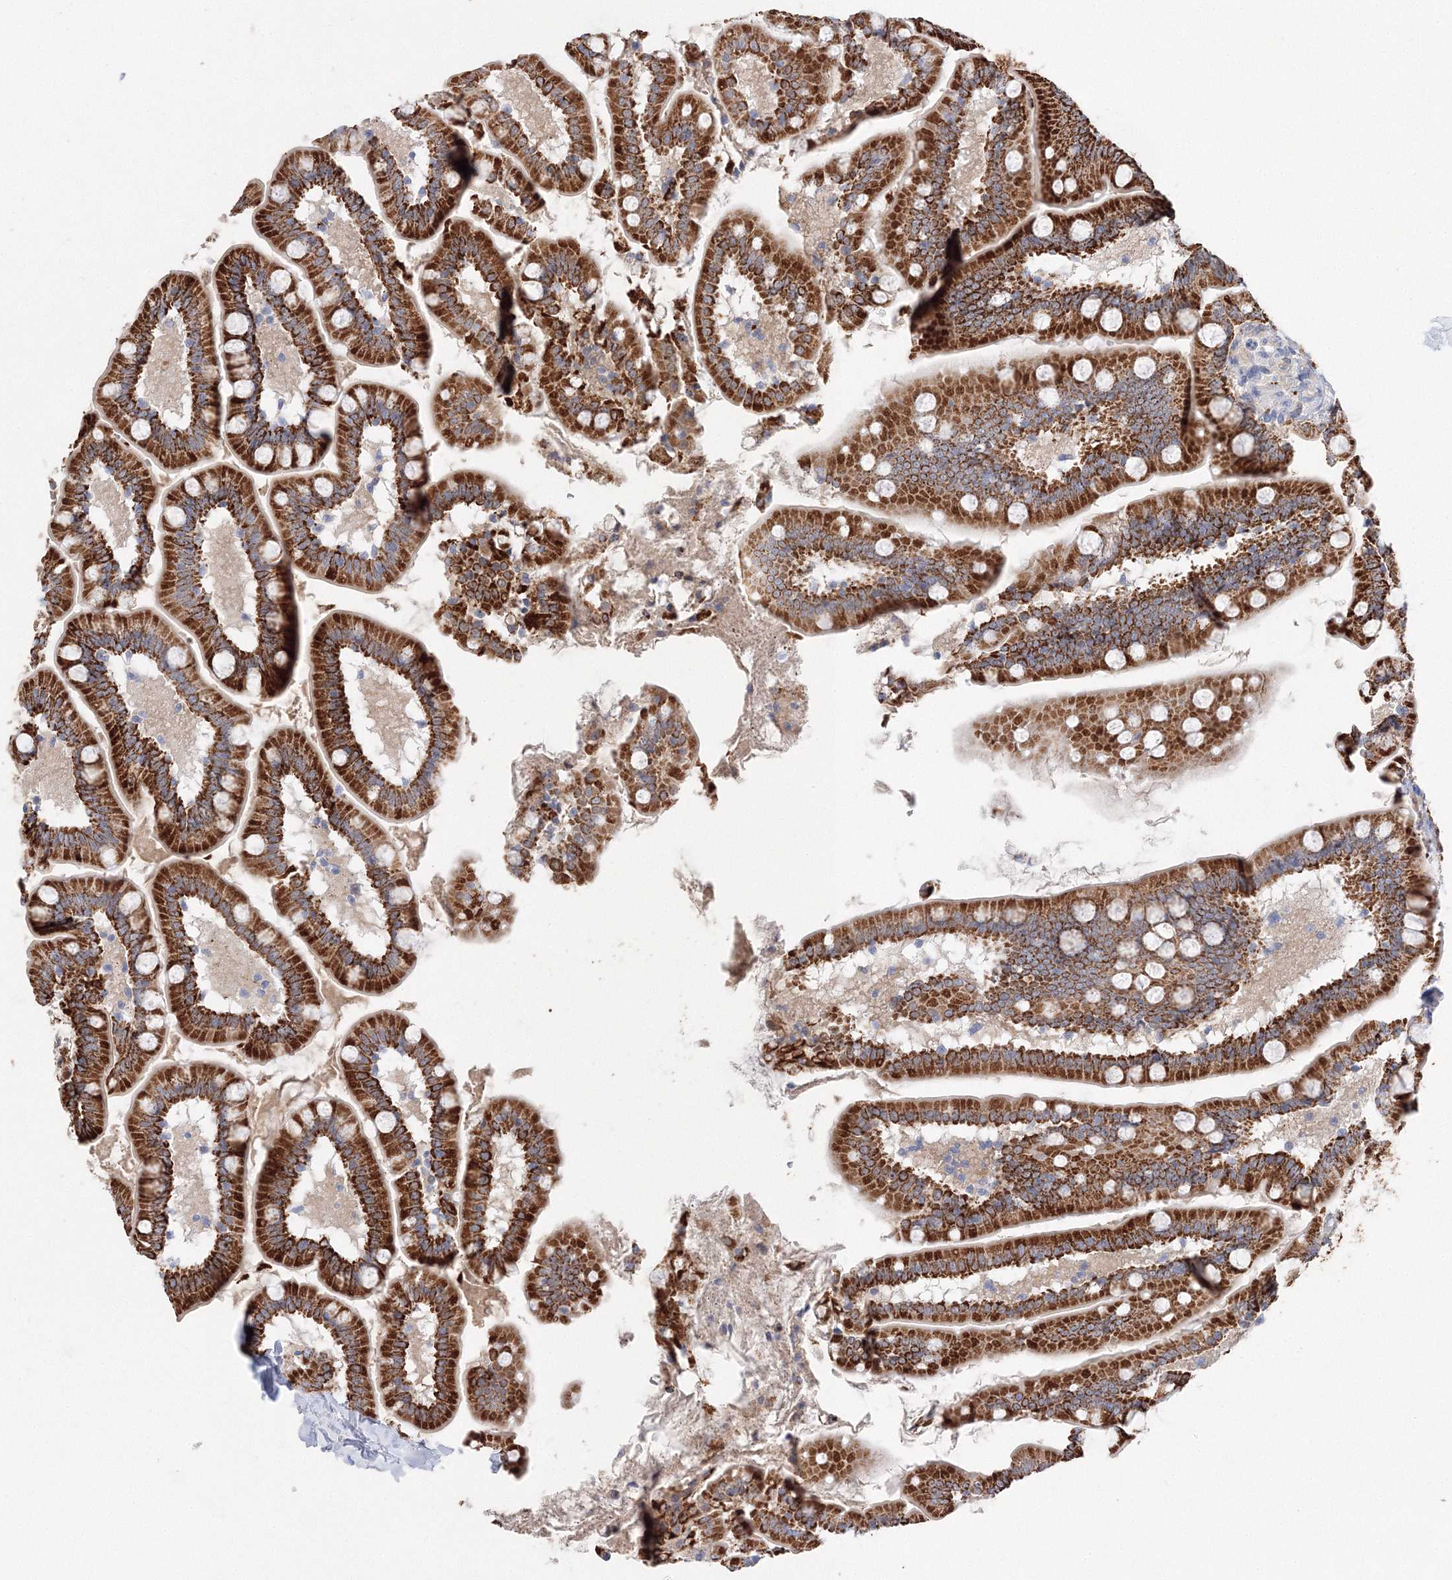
{"staining": {"intensity": "strong", "quantity": "25%-75%", "location": "cytoplasmic/membranous"}, "tissue": "small intestine", "cell_type": "Glandular cells", "image_type": "normal", "snomed": [{"axis": "morphology", "description": "Normal tissue, NOS"}, {"axis": "topography", "description": "Small intestine"}], "caption": "Small intestine stained with IHC shows strong cytoplasmic/membranous staining in about 25%-75% of glandular cells.", "gene": "HMGCS1", "patient": {"sex": "female", "age": 64}}